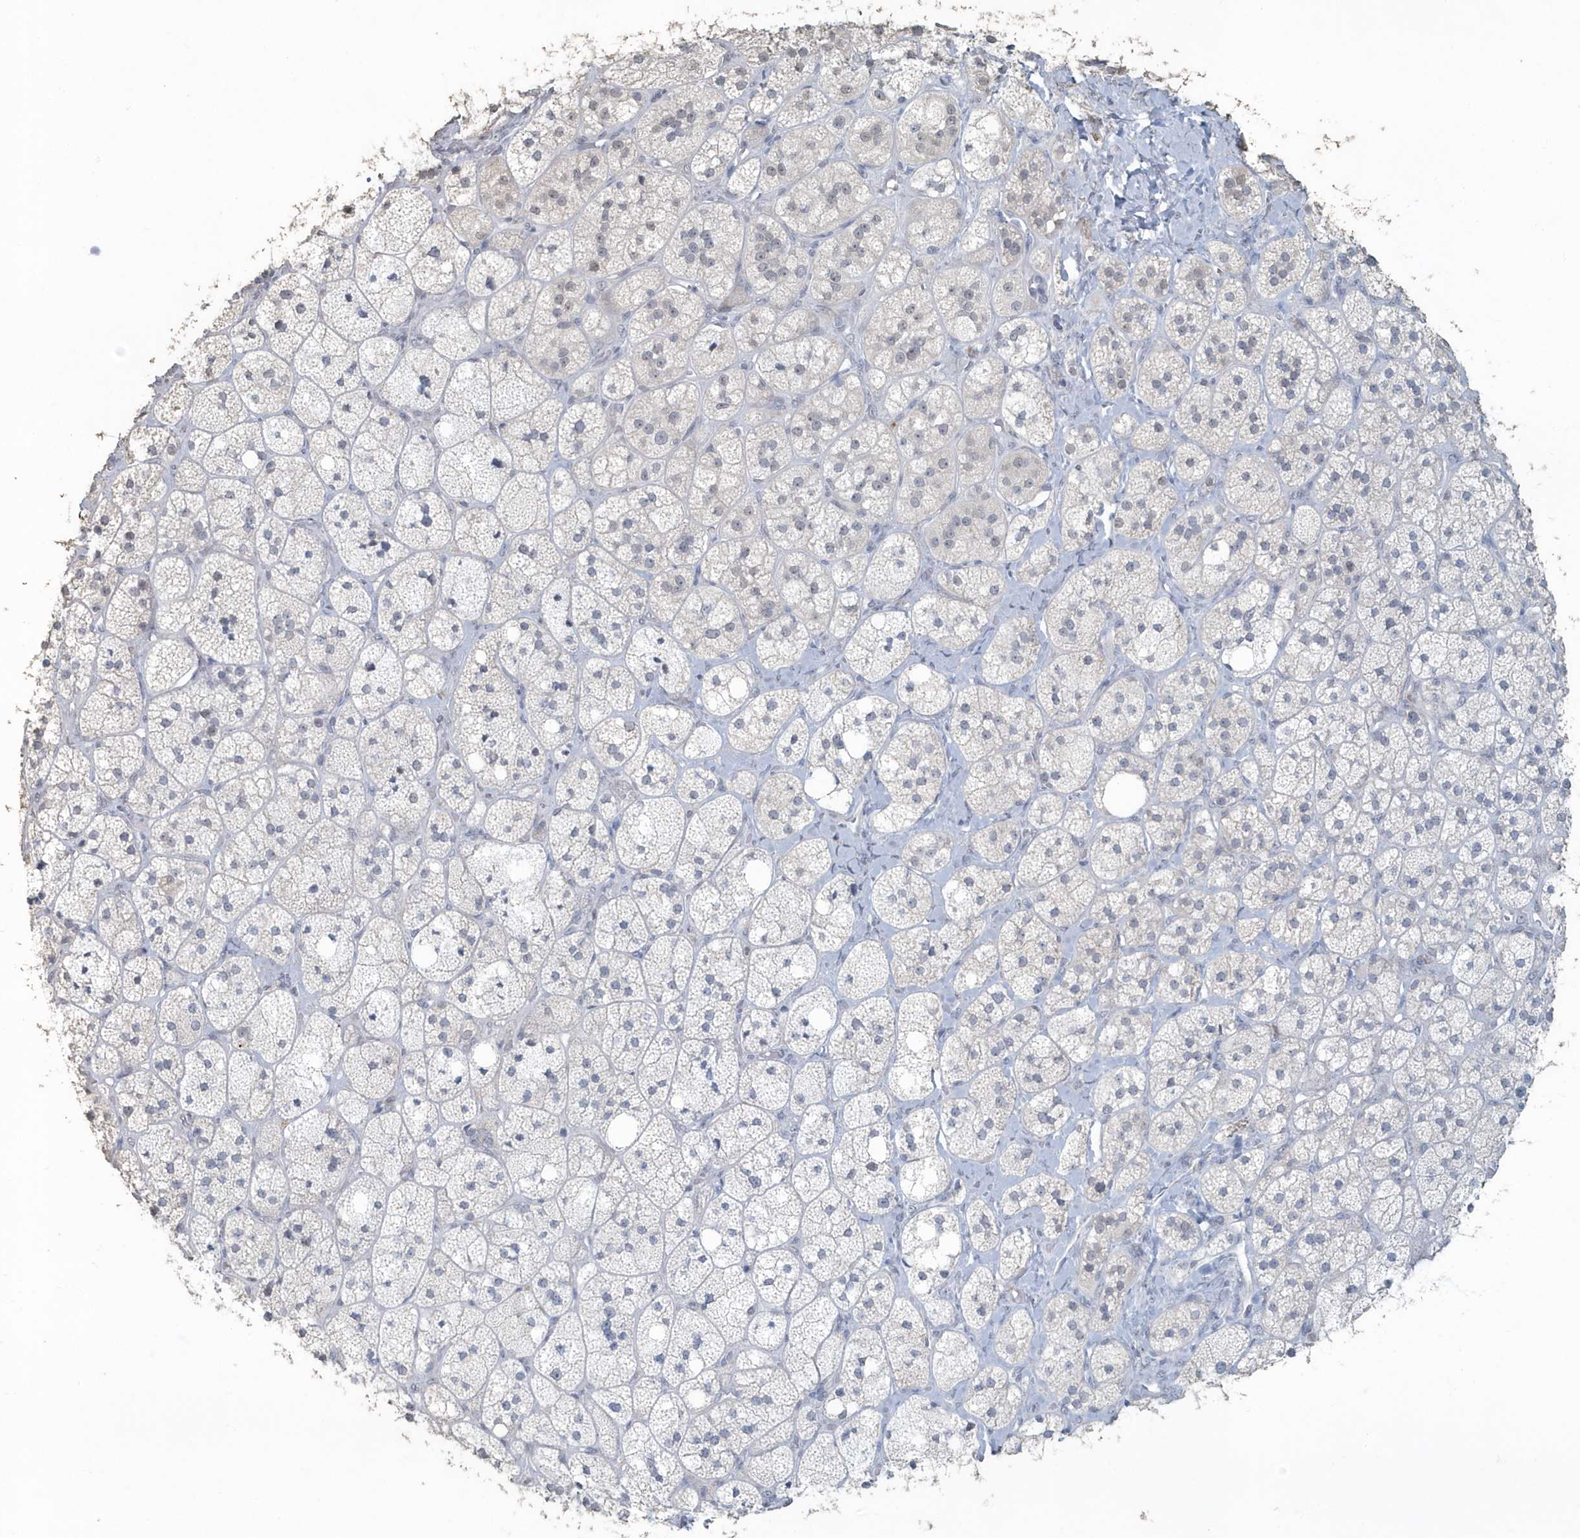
{"staining": {"intensity": "negative", "quantity": "none", "location": "none"}, "tissue": "adrenal gland", "cell_type": "Glandular cells", "image_type": "normal", "snomed": [{"axis": "morphology", "description": "Normal tissue, NOS"}, {"axis": "topography", "description": "Adrenal gland"}], "caption": "This is an IHC photomicrograph of normal human adrenal gland. There is no expression in glandular cells.", "gene": "MYOT", "patient": {"sex": "male", "age": 61}}